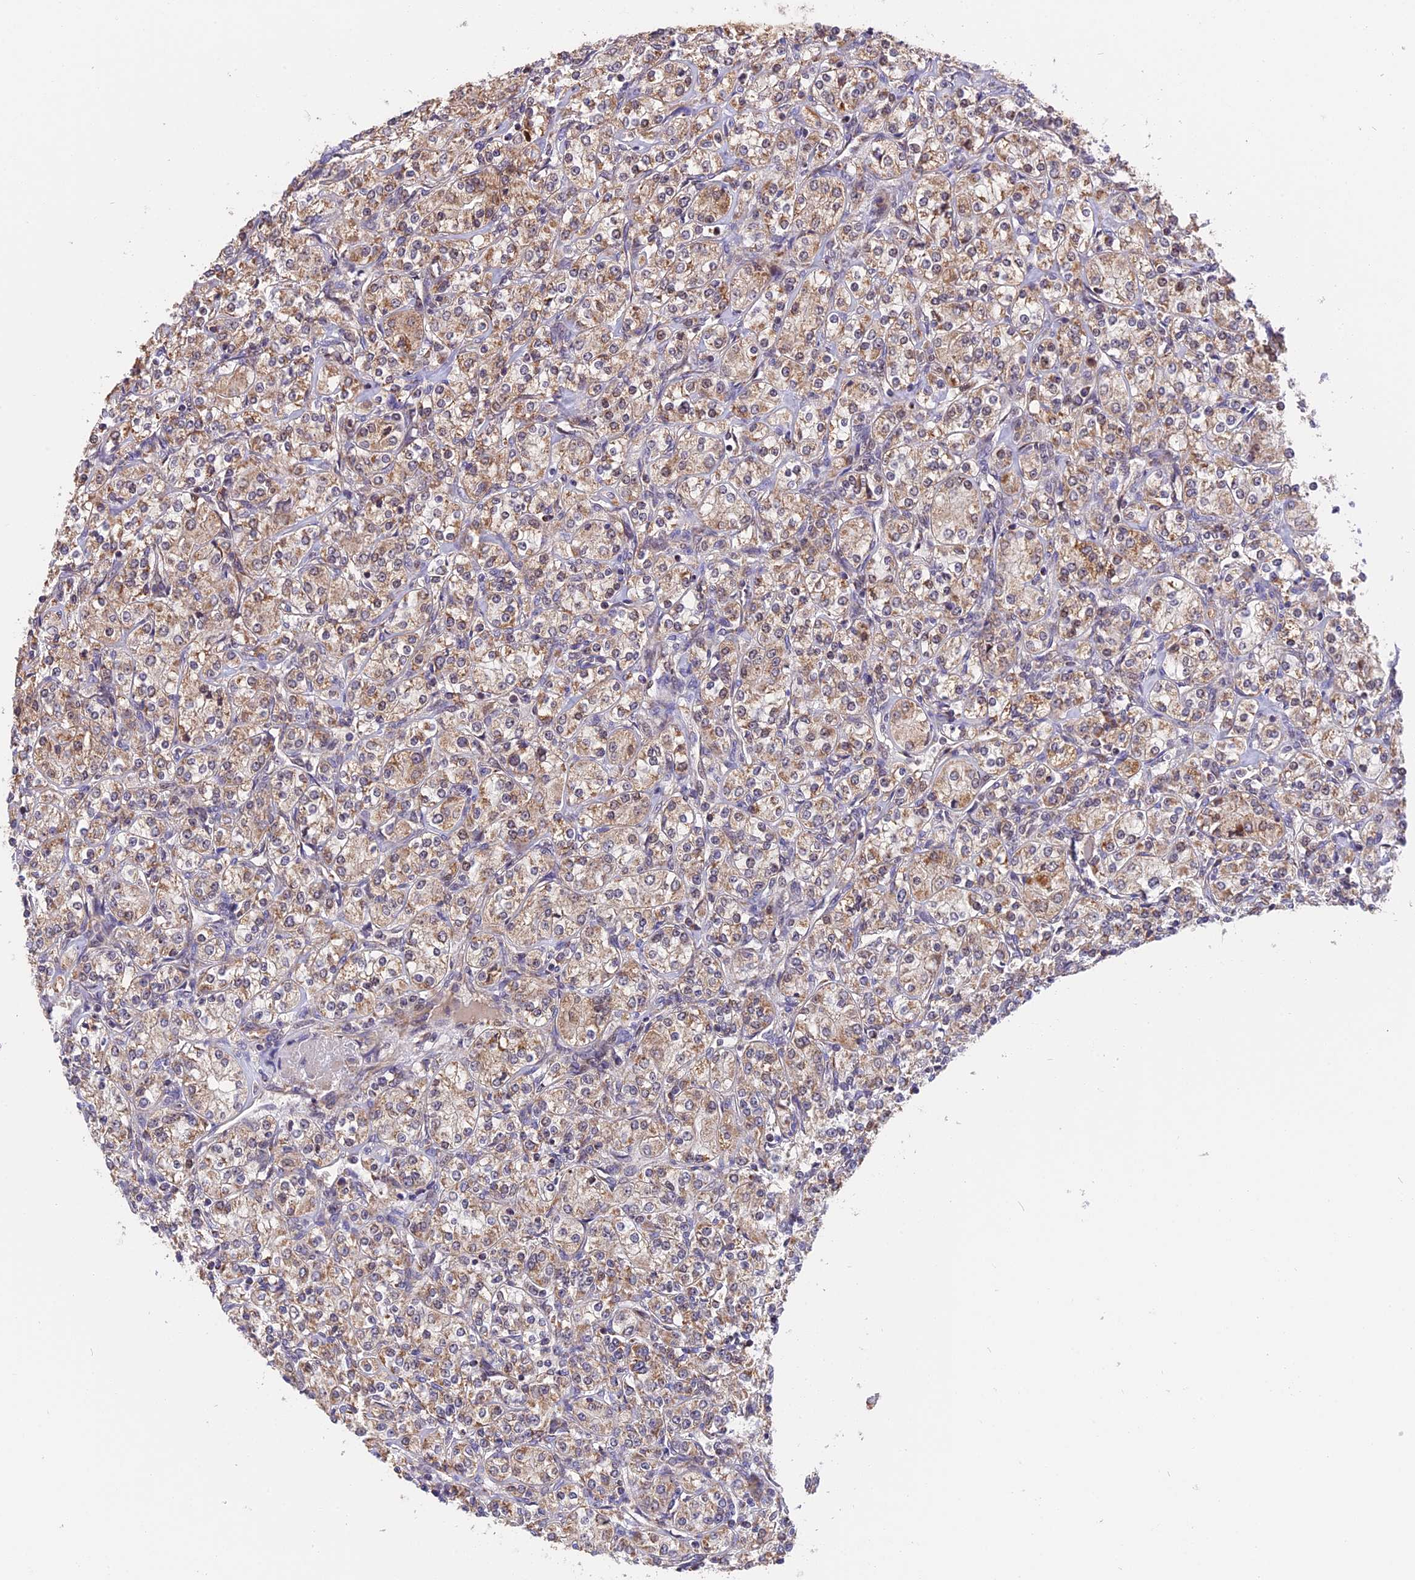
{"staining": {"intensity": "weak", "quantity": ">75%", "location": "cytoplasmic/membranous"}, "tissue": "renal cancer", "cell_type": "Tumor cells", "image_type": "cancer", "snomed": [{"axis": "morphology", "description": "Adenocarcinoma, NOS"}, {"axis": "topography", "description": "Kidney"}], "caption": "Immunohistochemical staining of human renal cancer (adenocarcinoma) shows low levels of weak cytoplasmic/membranous protein positivity in about >75% of tumor cells.", "gene": "RERGL", "patient": {"sex": "male", "age": 77}}